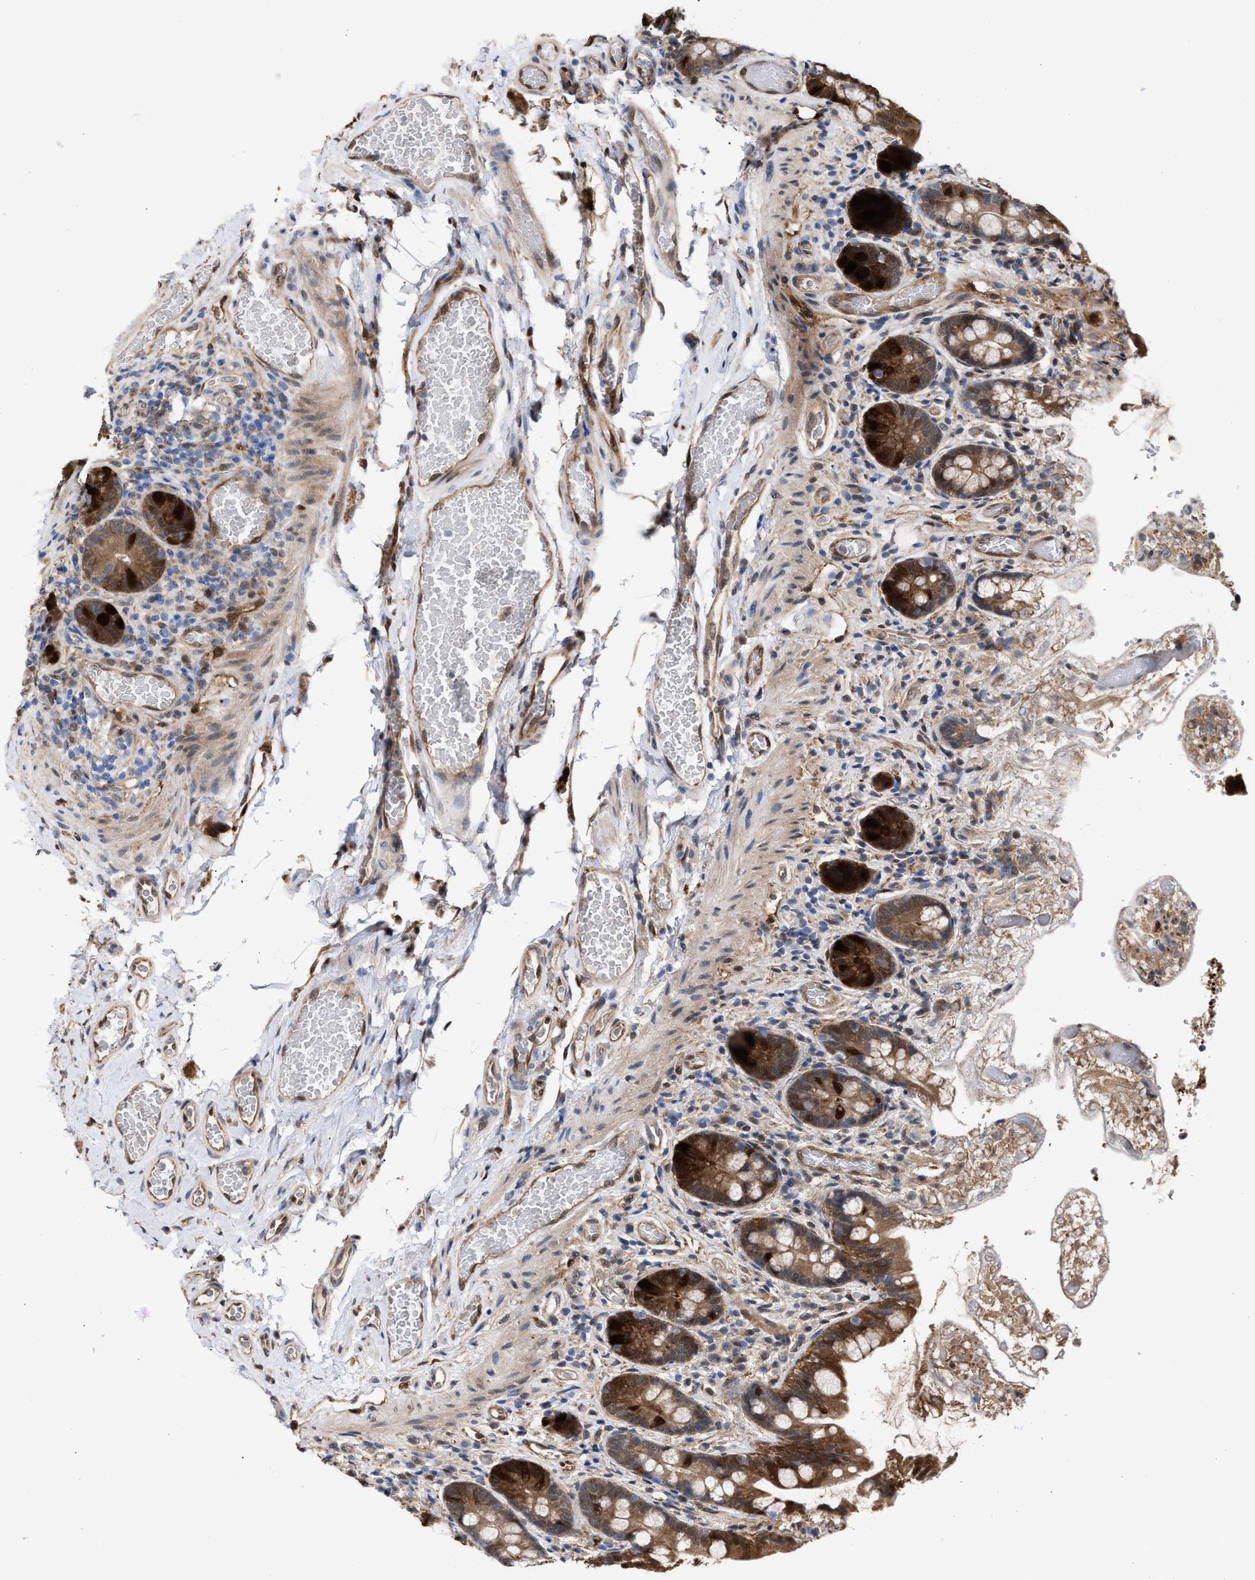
{"staining": {"intensity": "strong", "quantity": ">75%", "location": "cytoplasmic/membranous"}, "tissue": "small intestine", "cell_type": "Glandular cells", "image_type": "normal", "snomed": [{"axis": "morphology", "description": "Normal tissue, NOS"}, {"axis": "topography", "description": "Small intestine"}], "caption": "This is an image of immunohistochemistry (IHC) staining of benign small intestine, which shows strong positivity in the cytoplasmic/membranous of glandular cells.", "gene": "TP53I3", "patient": {"sex": "female", "age": 56}}